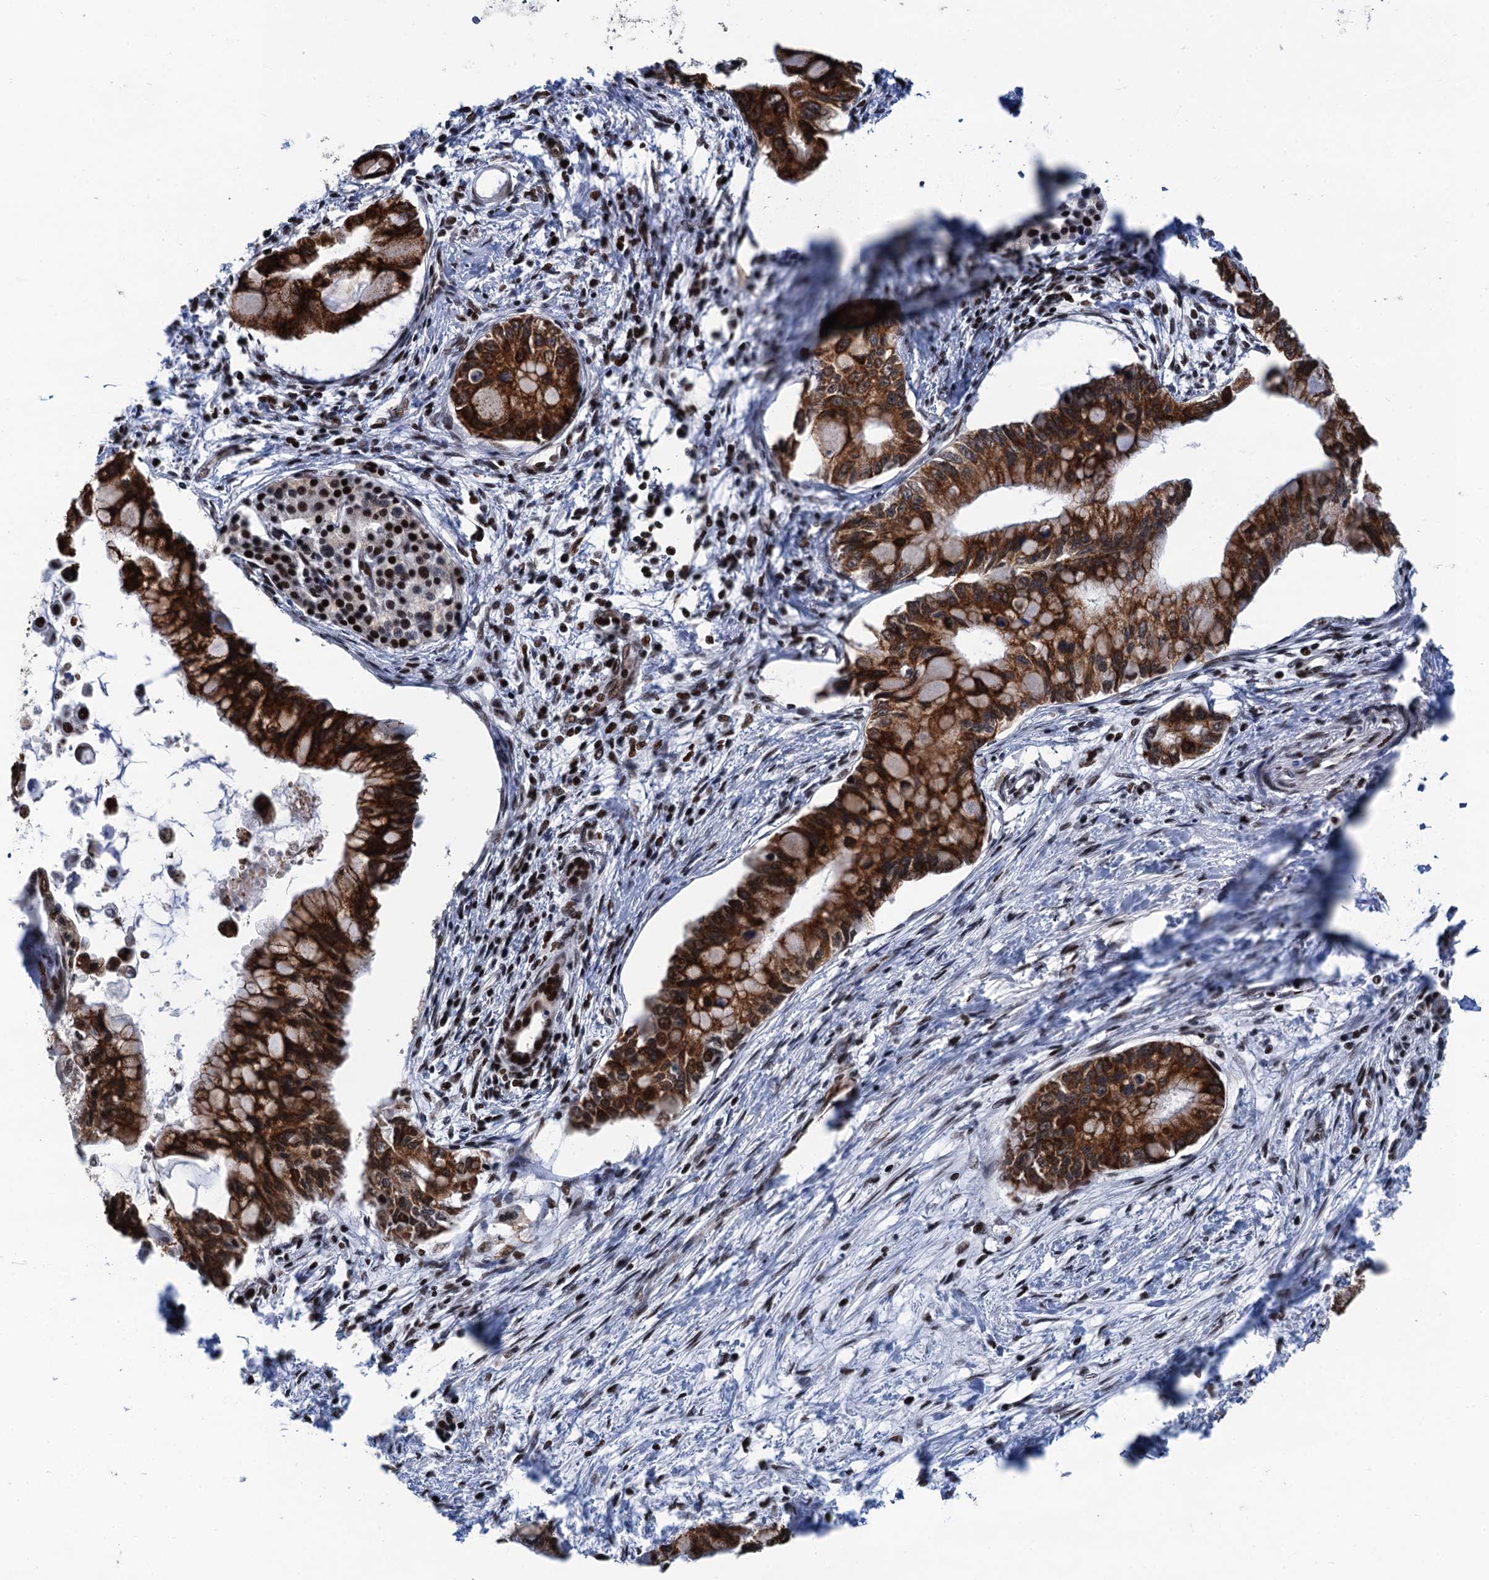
{"staining": {"intensity": "strong", "quantity": ">75%", "location": "cytoplasmic/membranous,nuclear"}, "tissue": "pancreatic cancer", "cell_type": "Tumor cells", "image_type": "cancer", "snomed": [{"axis": "morphology", "description": "Adenocarcinoma, NOS"}, {"axis": "topography", "description": "Pancreas"}], "caption": "The immunohistochemical stain labels strong cytoplasmic/membranous and nuclear expression in tumor cells of pancreatic cancer (adenocarcinoma) tissue.", "gene": "PPP4R1", "patient": {"sex": "male", "age": 48}}